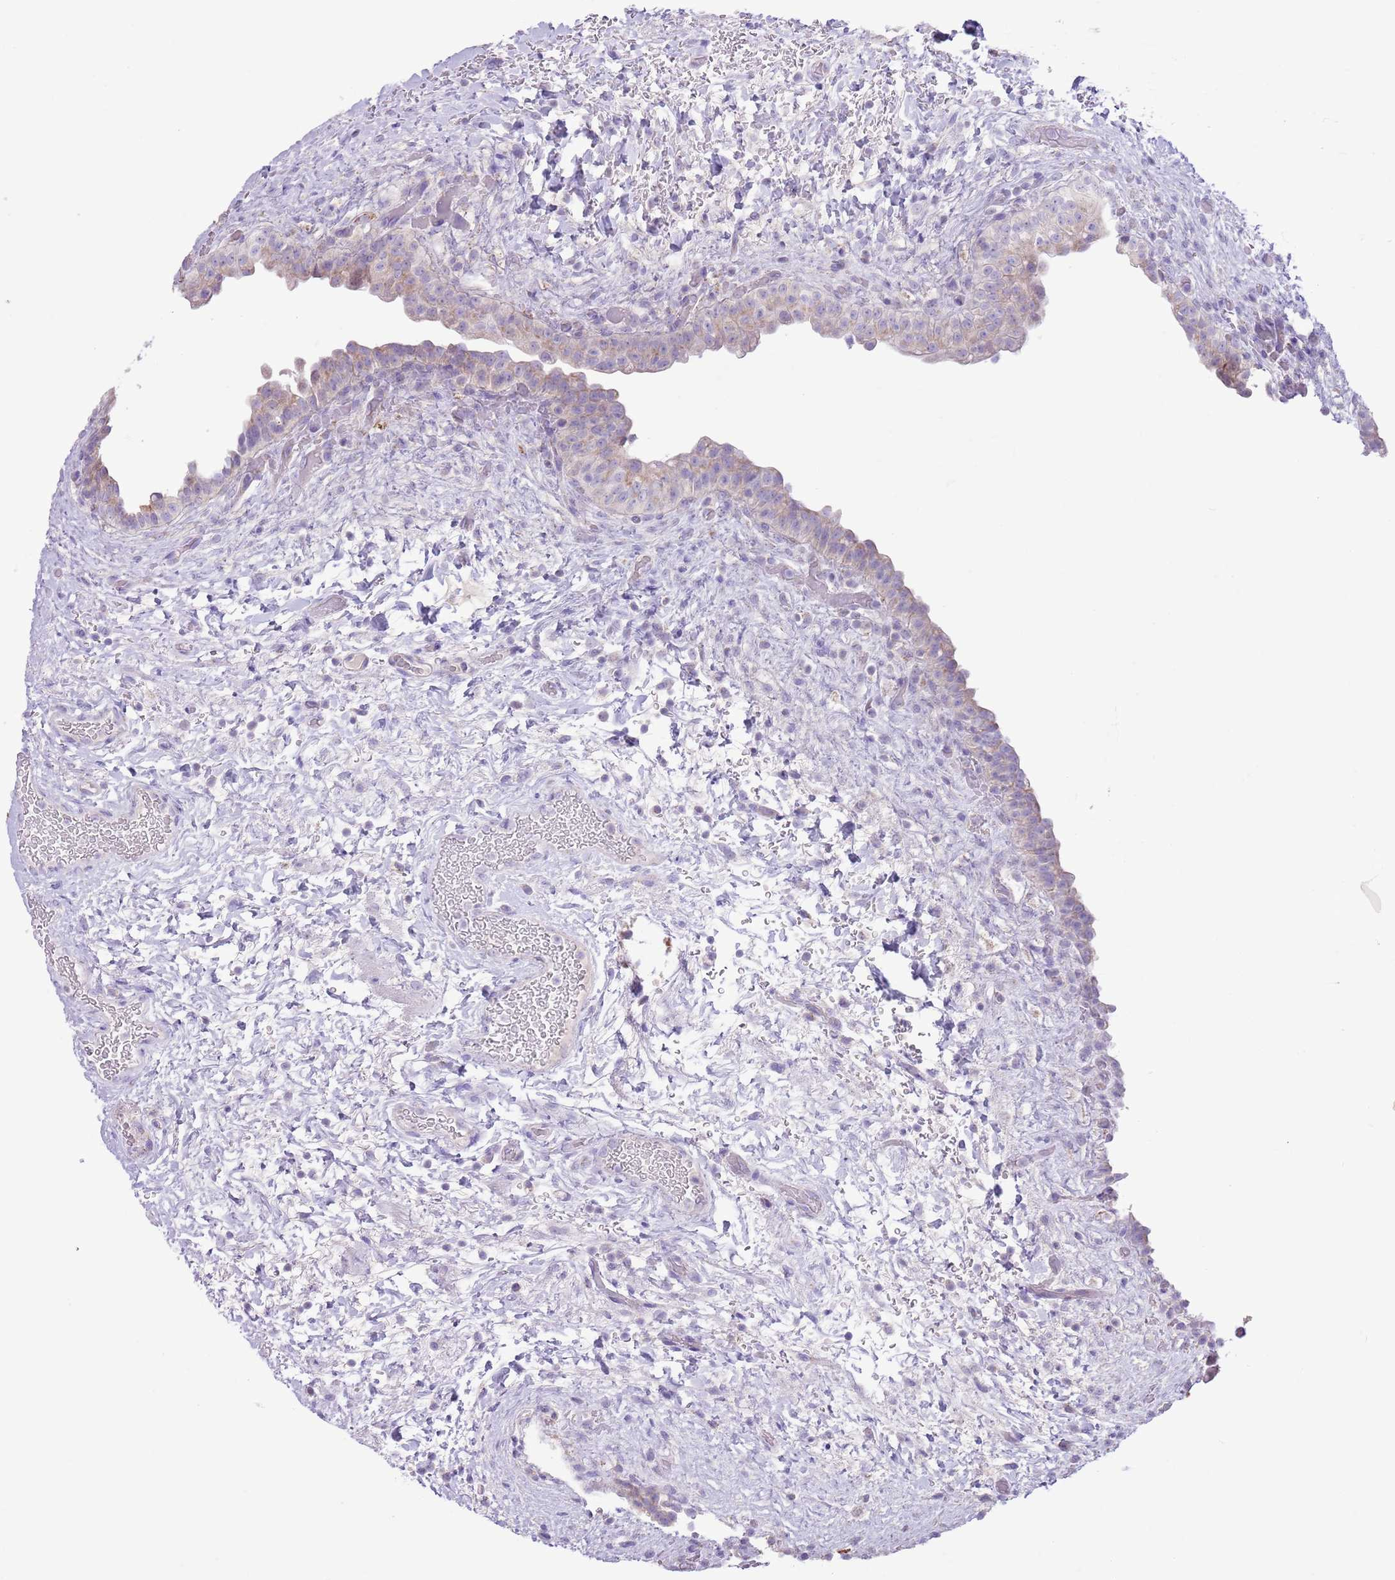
{"staining": {"intensity": "weak", "quantity": "25%-75%", "location": "cytoplasmic/membranous"}, "tissue": "urinary bladder", "cell_type": "Urothelial cells", "image_type": "normal", "snomed": [{"axis": "morphology", "description": "Normal tissue, NOS"}, {"axis": "topography", "description": "Urinary bladder"}], "caption": "Protein staining of benign urinary bladder demonstrates weak cytoplasmic/membranous staining in approximately 25%-75% of urothelial cells. The staining is performed using DAB (3,3'-diaminobenzidine) brown chromogen to label protein expression. The nuclei are counter-stained blue using hematoxylin.", "gene": "ATP6V1B1", "patient": {"sex": "male", "age": 69}}